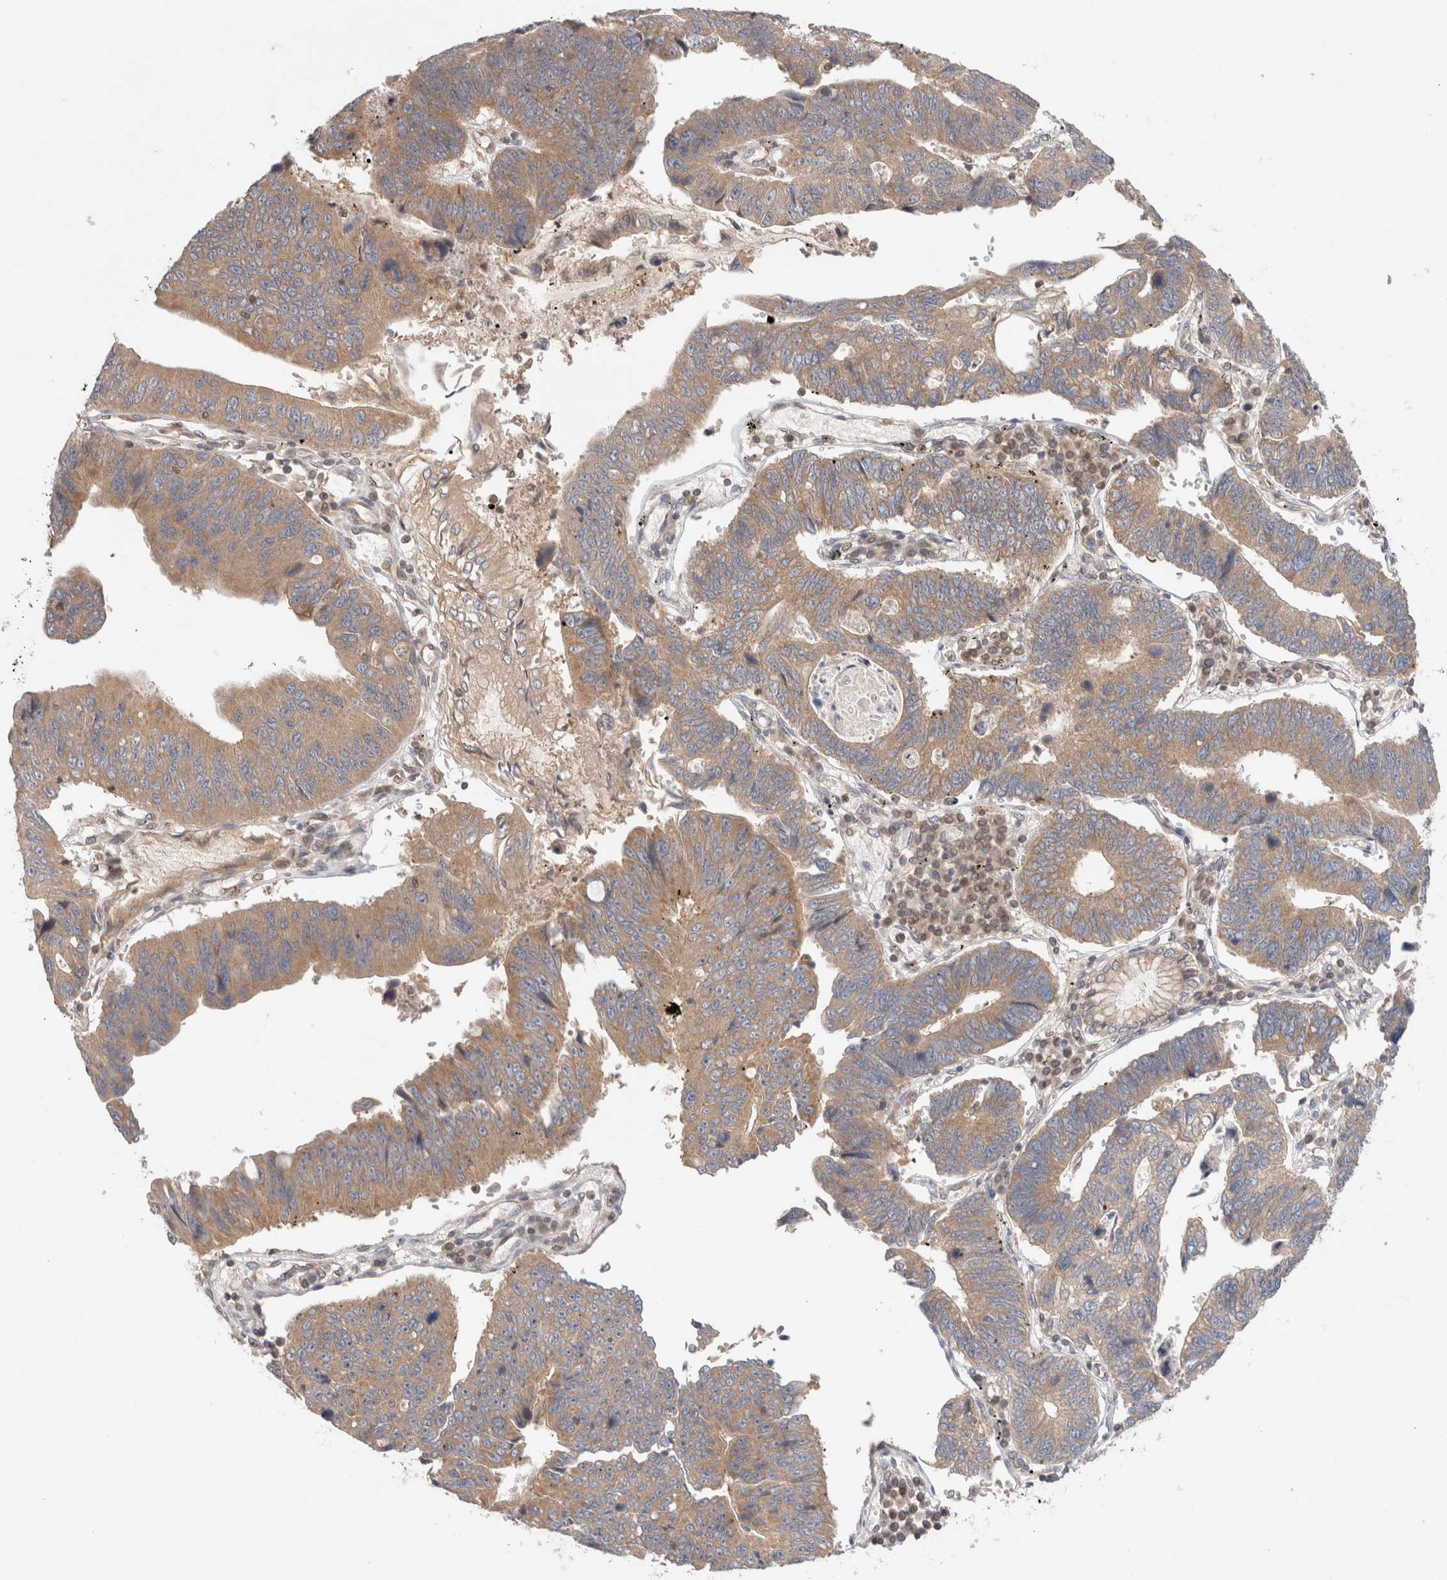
{"staining": {"intensity": "moderate", "quantity": ">75%", "location": "cytoplasmic/membranous"}, "tissue": "stomach cancer", "cell_type": "Tumor cells", "image_type": "cancer", "snomed": [{"axis": "morphology", "description": "Adenocarcinoma, NOS"}, {"axis": "topography", "description": "Stomach"}], "caption": "Stomach adenocarcinoma was stained to show a protein in brown. There is medium levels of moderate cytoplasmic/membranous positivity in approximately >75% of tumor cells. Using DAB (brown) and hematoxylin (blue) stains, captured at high magnification using brightfield microscopy.", "gene": "SIKE1", "patient": {"sex": "male", "age": 59}}